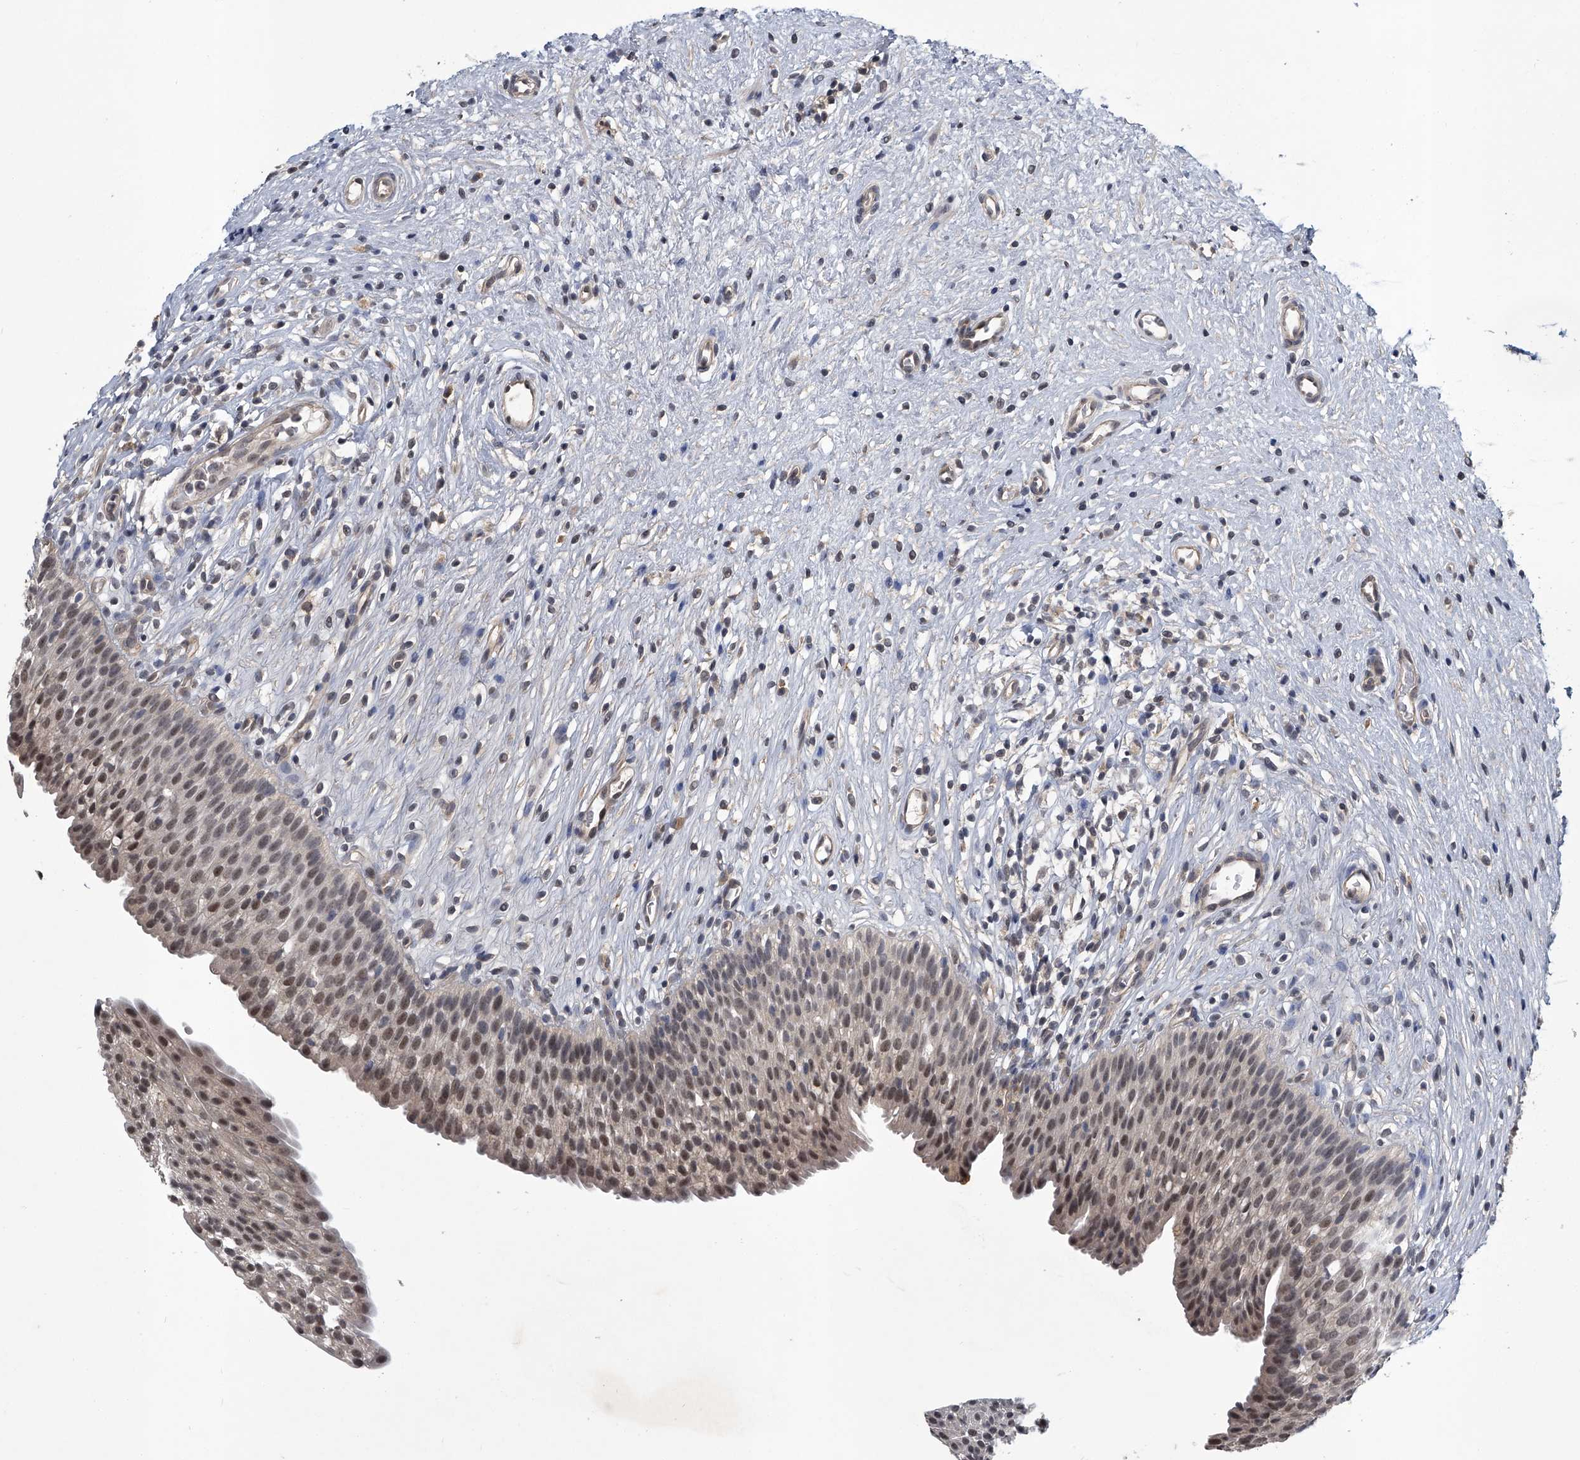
{"staining": {"intensity": "moderate", "quantity": "25%-75%", "location": "cytoplasmic/membranous,nuclear"}, "tissue": "urinary bladder", "cell_type": "Urothelial cells", "image_type": "normal", "snomed": [{"axis": "morphology", "description": "Normal tissue, NOS"}, {"axis": "topography", "description": "Urinary bladder"}], "caption": "Immunohistochemical staining of normal human urinary bladder reveals medium levels of moderate cytoplasmic/membranous,nuclear positivity in approximately 25%-75% of urothelial cells. (IHC, brightfield microscopy, high magnification).", "gene": "SLC12A8", "patient": {"sex": "male", "age": 1}}